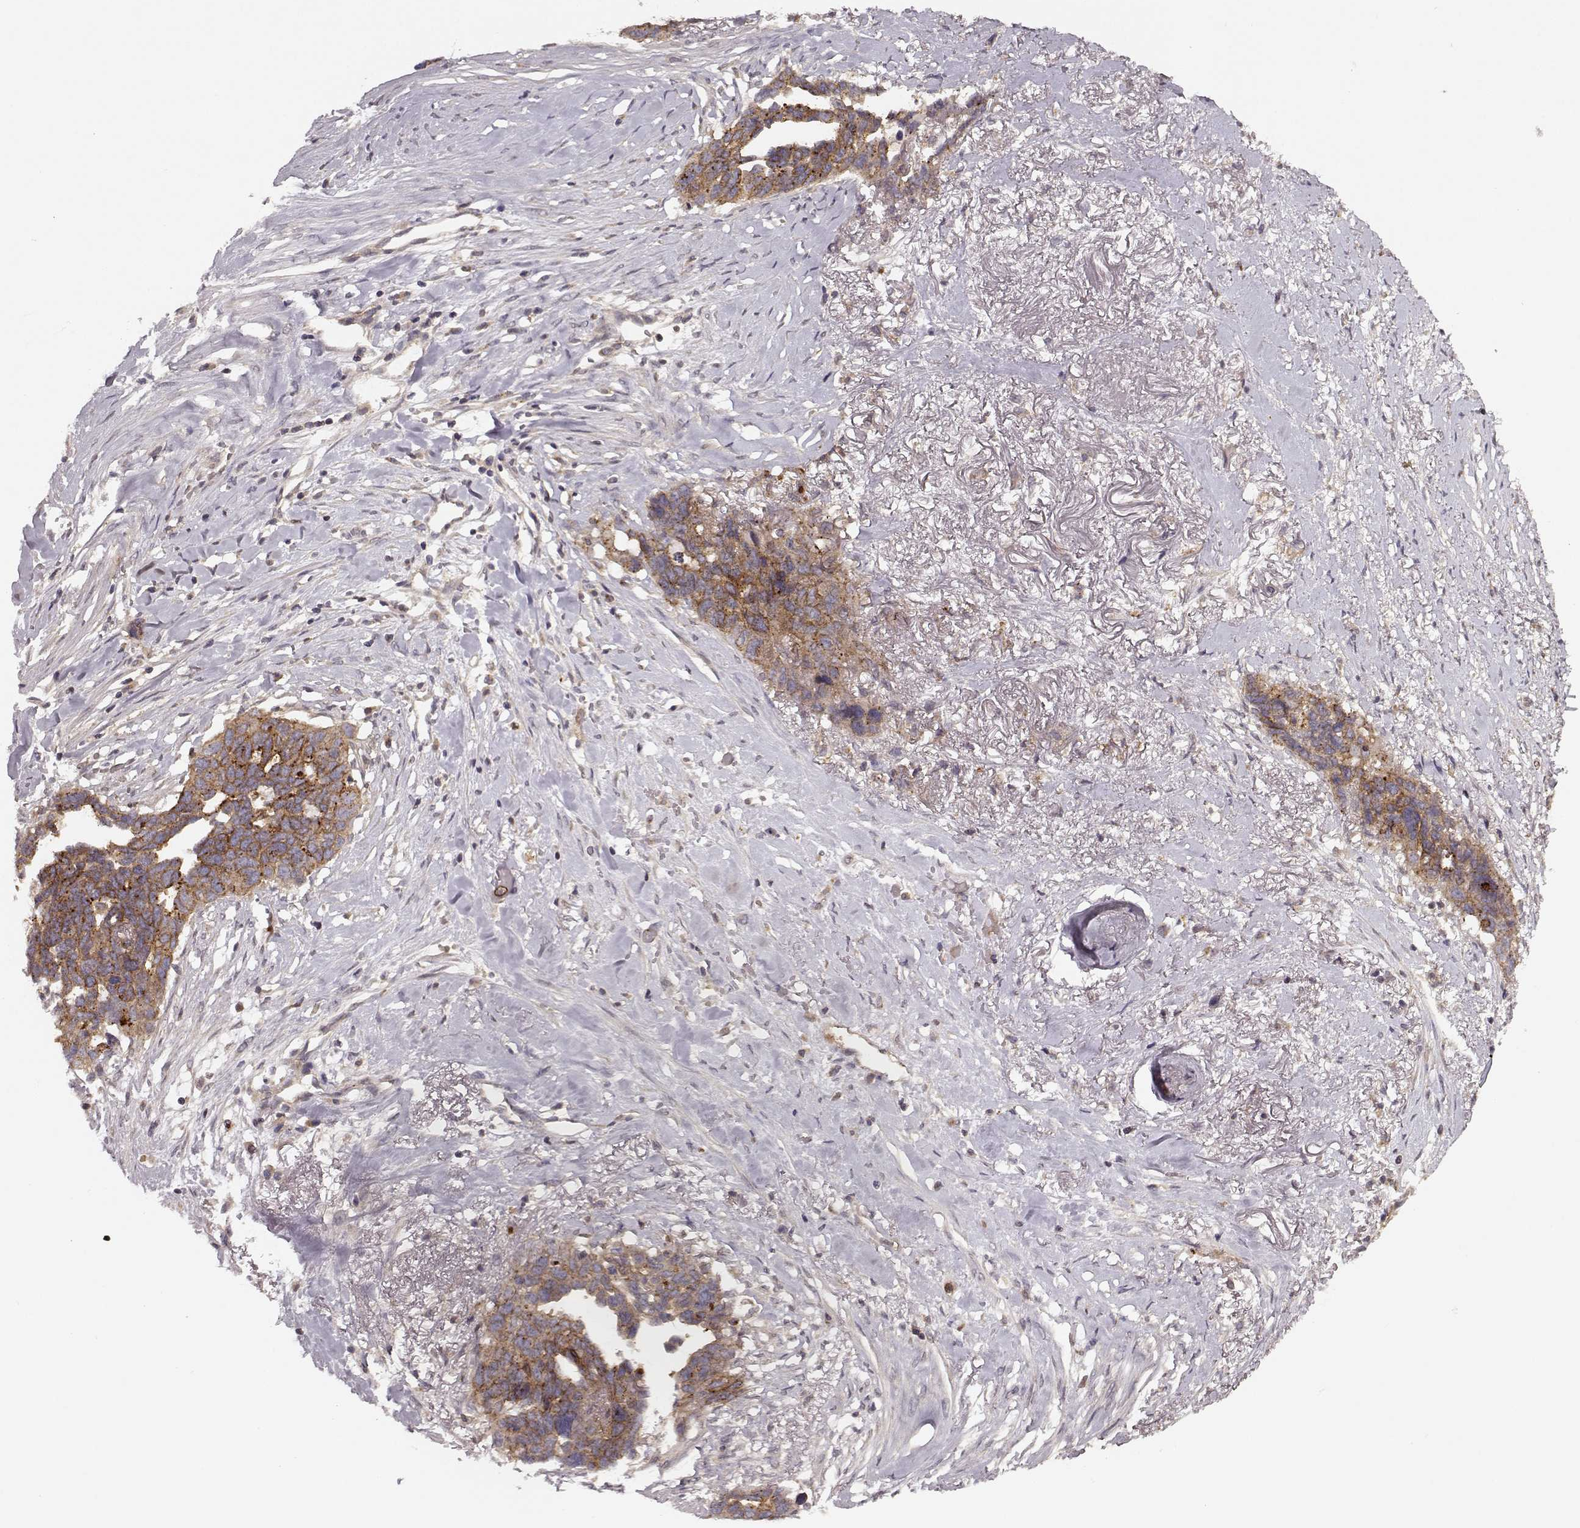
{"staining": {"intensity": "moderate", "quantity": ">75%", "location": "cytoplasmic/membranous"}, "tissue": "ovarian cancer", "cell_type": "Tumor cells", "image_type": "cancer", "snomed": [{"axis": "morphology", "description": "Cystadenocarcinoma, serous, NOS"}, {"axis": "topography", "description": "Ovary"}], "caption": "IHC of human ovarian serous cystadenocarcinoma exhibits medium levels of moderate cytoplasmic/membranous positivity in approximately >75% of tumor cells.", "gene": "IFRD2", "patient": {"sex": "female", "age": 69}}